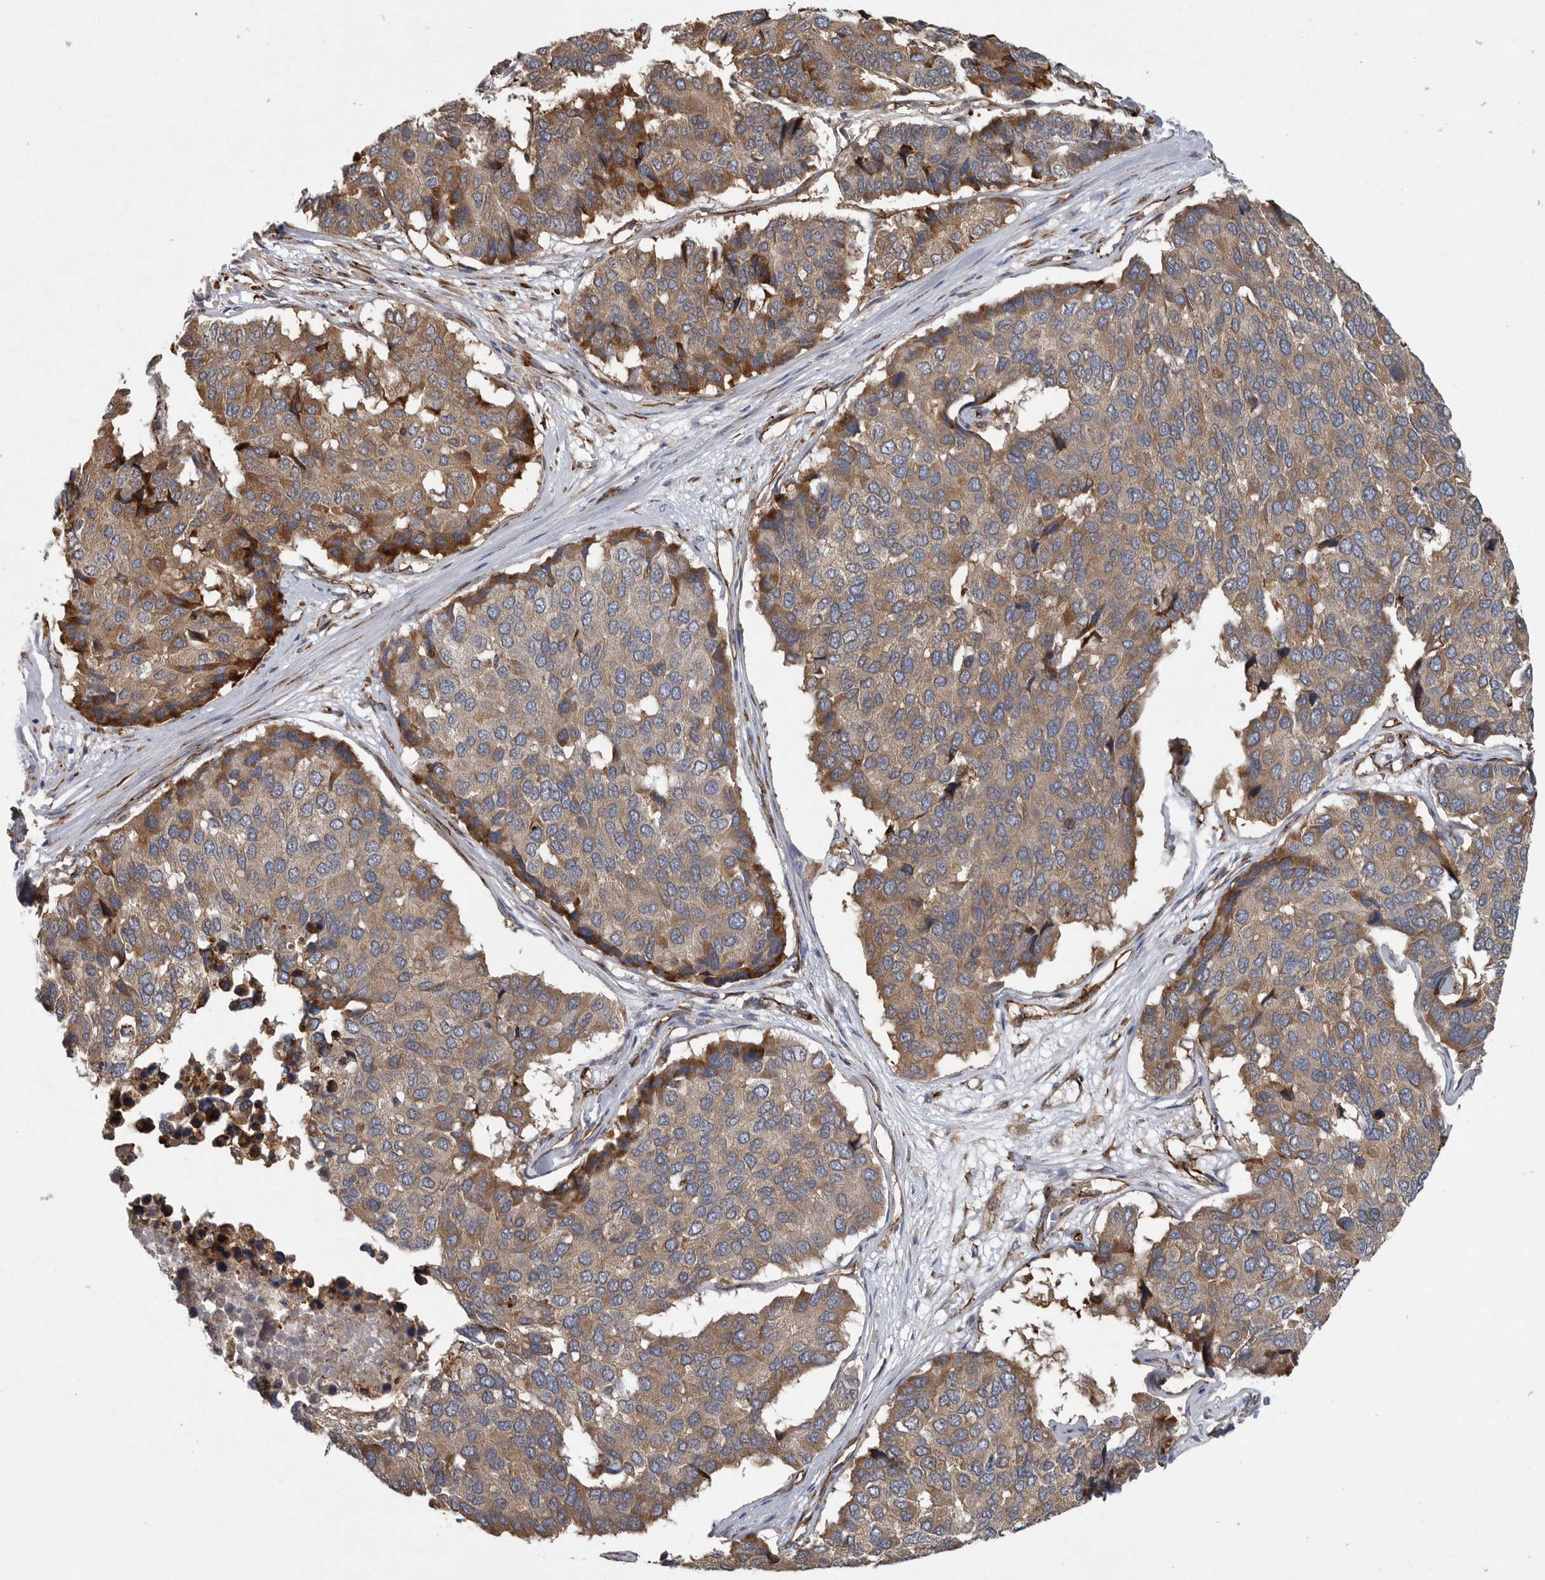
{"staining": {"intensity": "moderate", "quantity": ">75%", "location": "cytoplasmic/membranous"}, "tissue": "pancreatic cancer", "cell_type": "Tumor cells", "image_type": "cancer", "snomed": [{"axis": "morphology", "description": "Adenocarcinoma, NOS"}, {"axis": "topography", "description": "Pancreas"}], "caption": "Immunohistochemistry of pancreatic adenocarcinoma demonstrates medium levels of moderate cytoplasmic/membranous positivity in about >75% of tumor cells.", "gene": "MINPP1", "patient": {"sex": "male", "age": 50}}